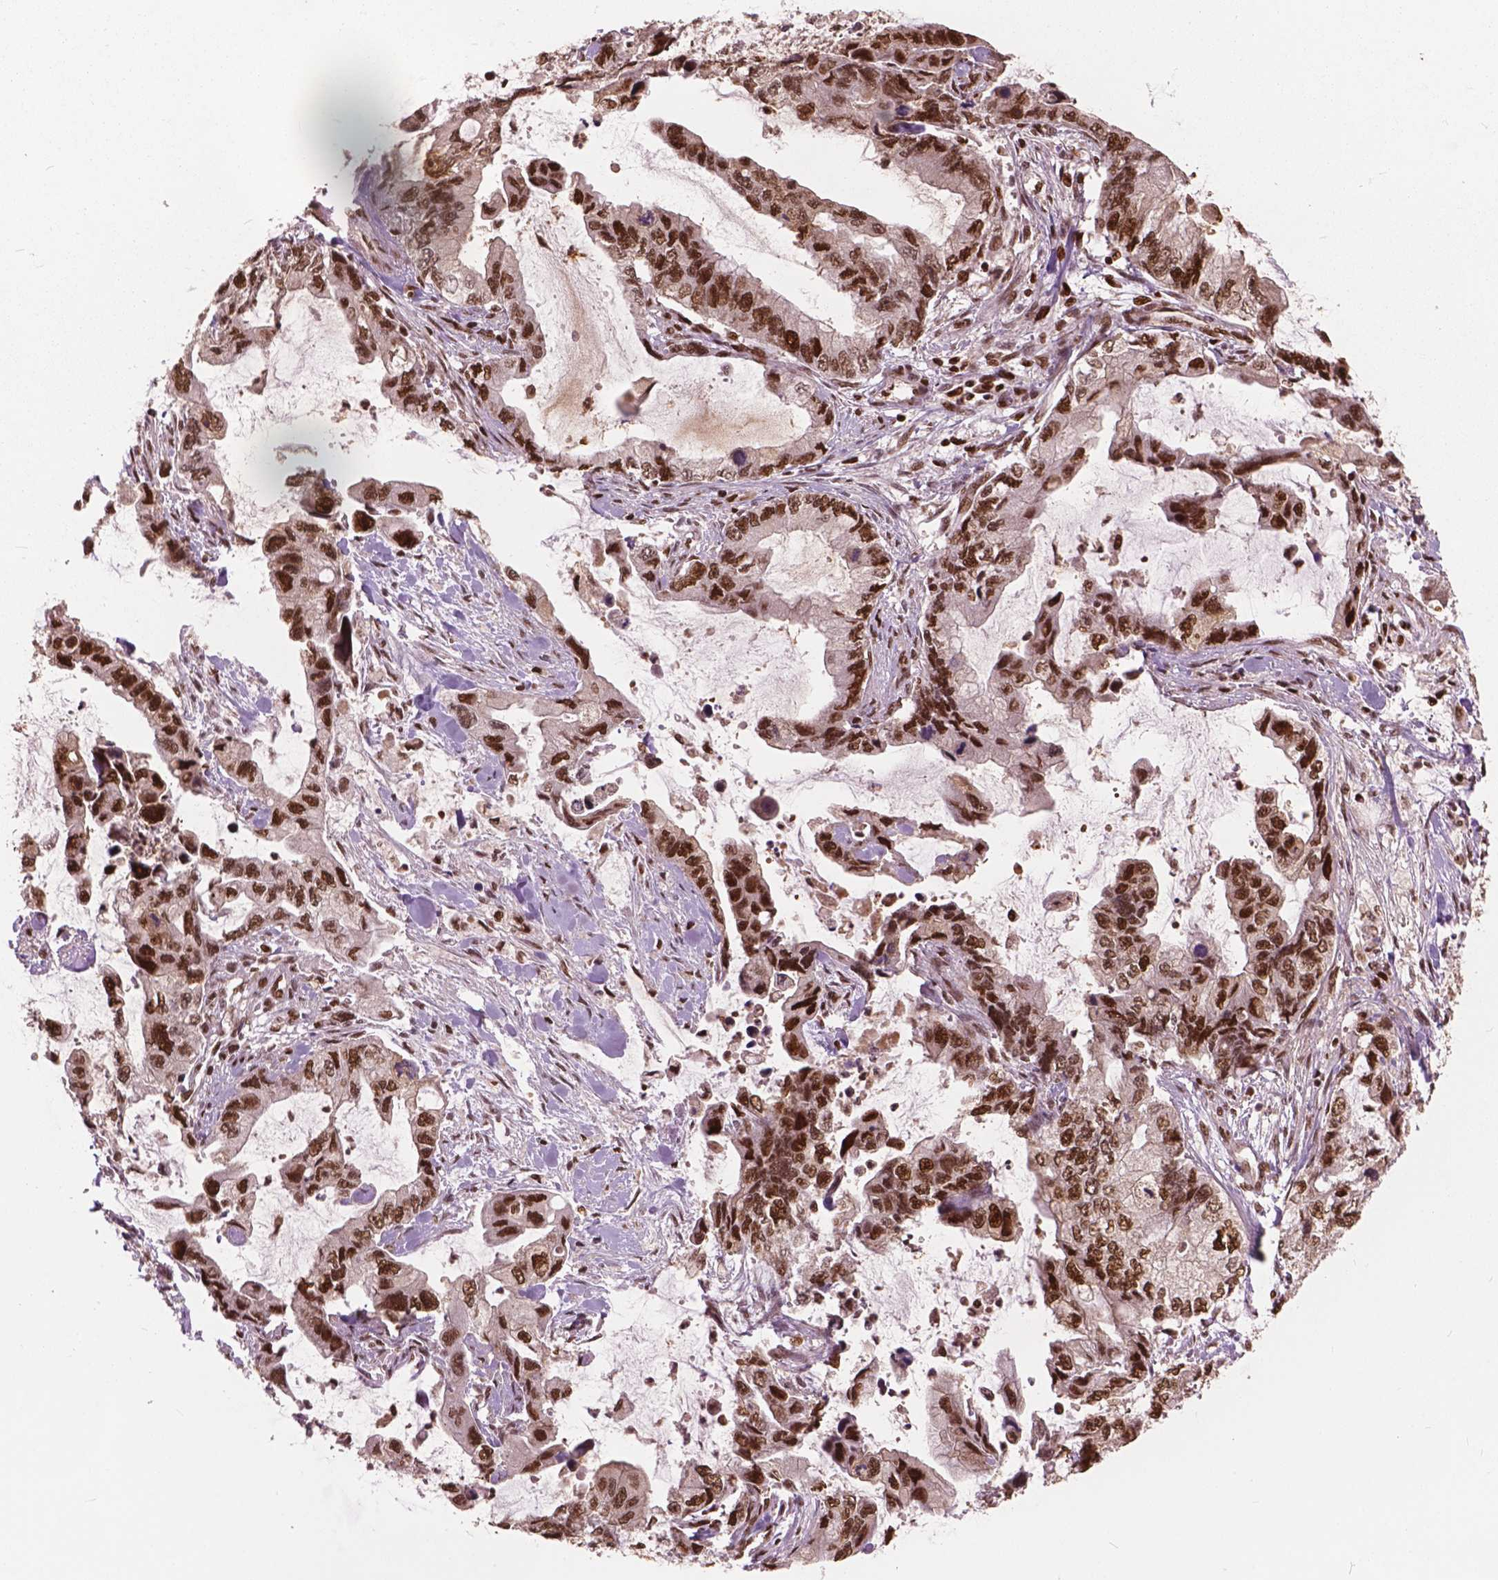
{"staining": {"intensity": "strong", "quantity": ">75%", "location": "nuclear"}, "tissue": "stomach cancer", "cell_type": "Tumor cells", "image_type": "cancer", "snomed": [{"axis": "morphology", "description": "Adenocarcinoma, NOS"}, {"axis": "topography", "description": "Pancreas"}, {"axis": "topography", "description": "Stomach, upper"}, {"axis": "topography", "description": "Stomach"}], "caption": "A brown stain shows strong nuclear staining of a protein in human stomach adenocarcinoma tumor cells.", "gene": "ANP32B", "patient": {"sex": "male", "age": 77}}